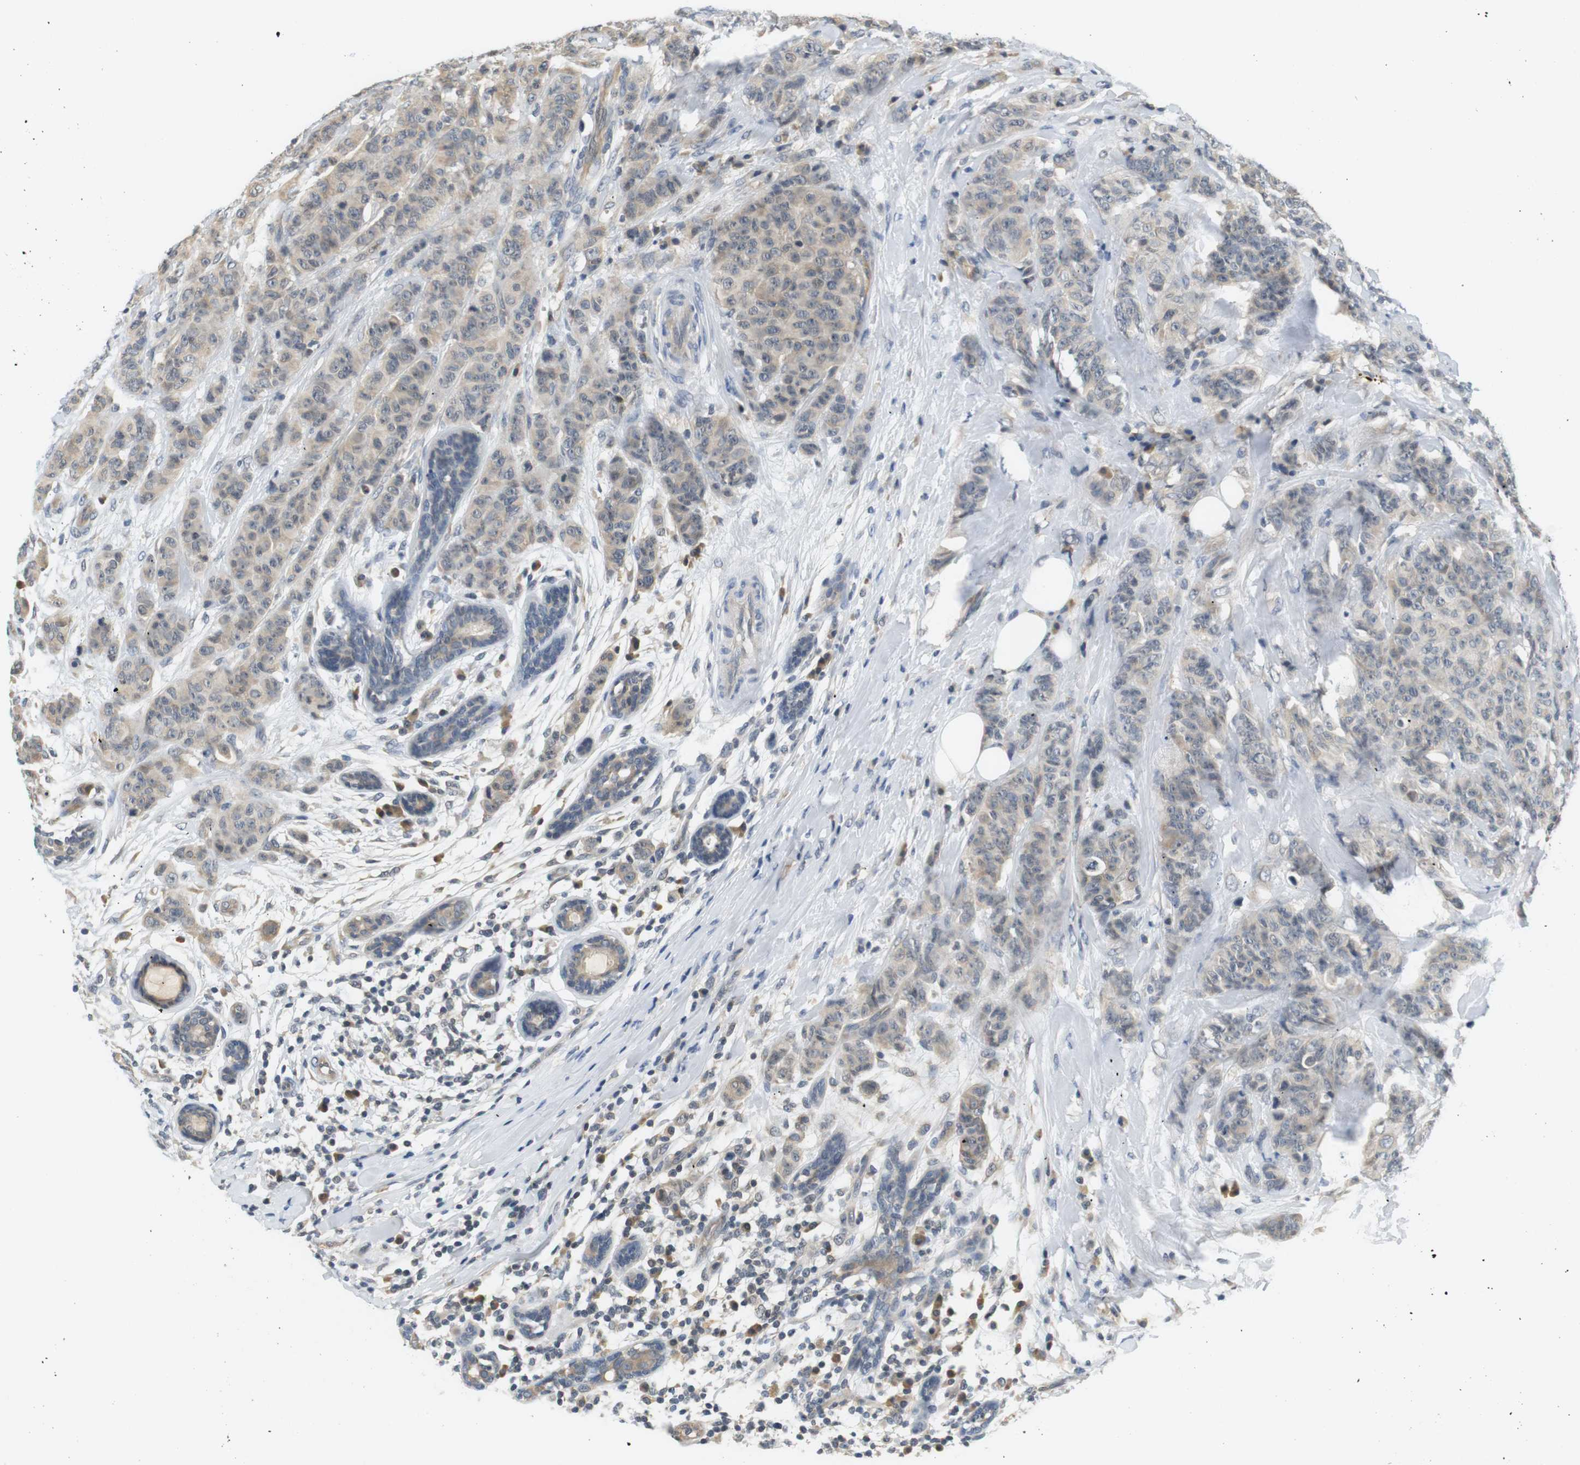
{"staining": {"intensity": "weak", "quantity": "<25%", "location": "cytoplasmic/membranous"}, "tissue": "breast cancer", "cell_type": "Tumor cells", "image_type": "cancer", "snomed": [{"axis": "morphology", "description": "Normal tissue, NOS"}, {"axis": "morphology", "description": "Duct carcinoma"}, {"axis": "topography", "description": "Breast"}], "caption": "Protein analysis of breast cancer (invasive ductal carcinoma) displays no significant positivity in tumor cells.", "gene": "WNT7A", "patient": {"sex": "female", "age": 40}}